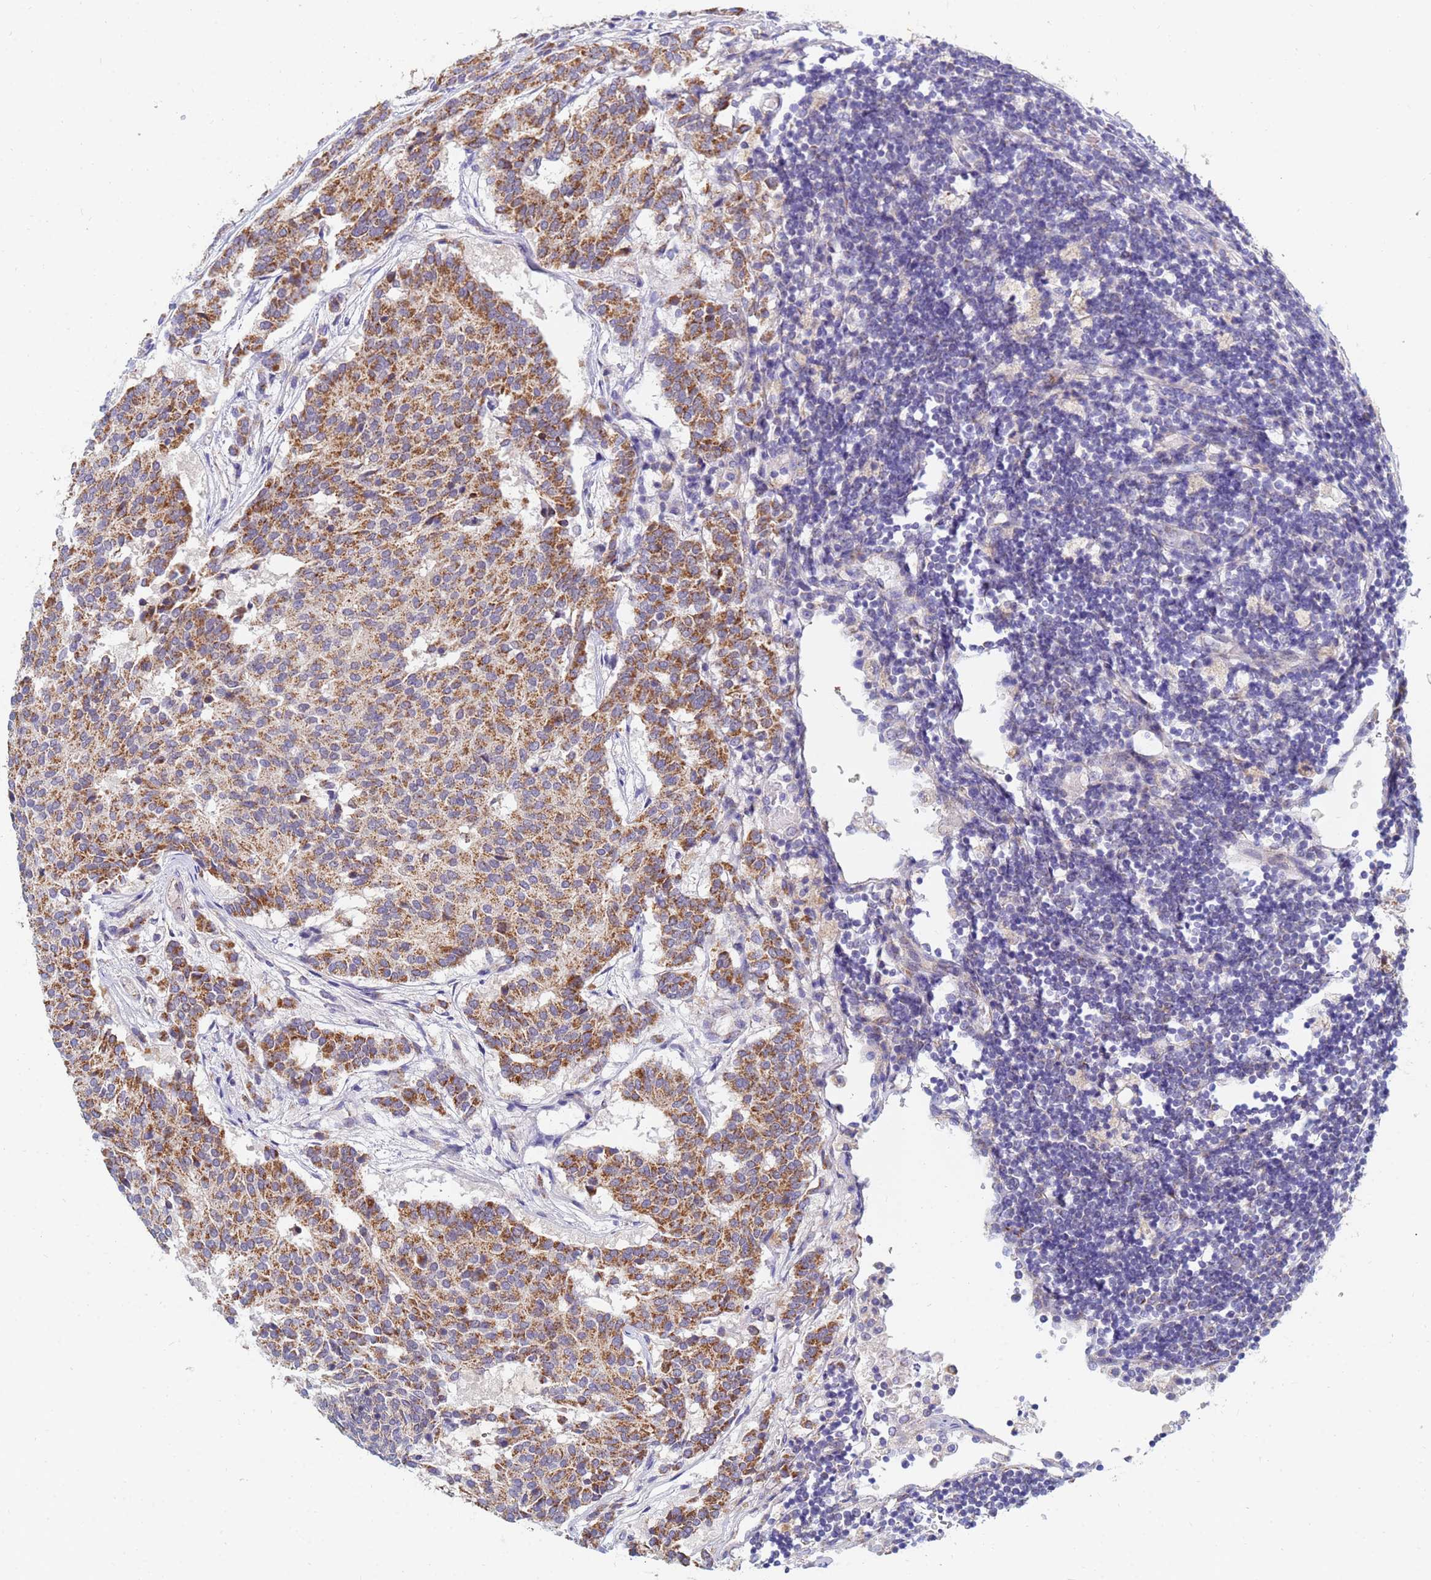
{"staining": {"intensity": "moderate", "quantity": ">75%", "location": "cytoplasmic/membranous"}, "tissue": "carcinoid", "cell_type": "Tumor cells", "image_type": "cancer", "snomed": [{"axis": "morphology", "description": "Carcinoid, malignant, NOS"}, {"axis": "topography", "description": "Pancreas"}], "caption": "This is a histology image of IHC staining of malignant carcinoid, which shows moderate staining in the cytoplasmic/membranous of tumor cells.", "gene": "SDR39U1", "patient": {"sex": "female", "age": 54}}